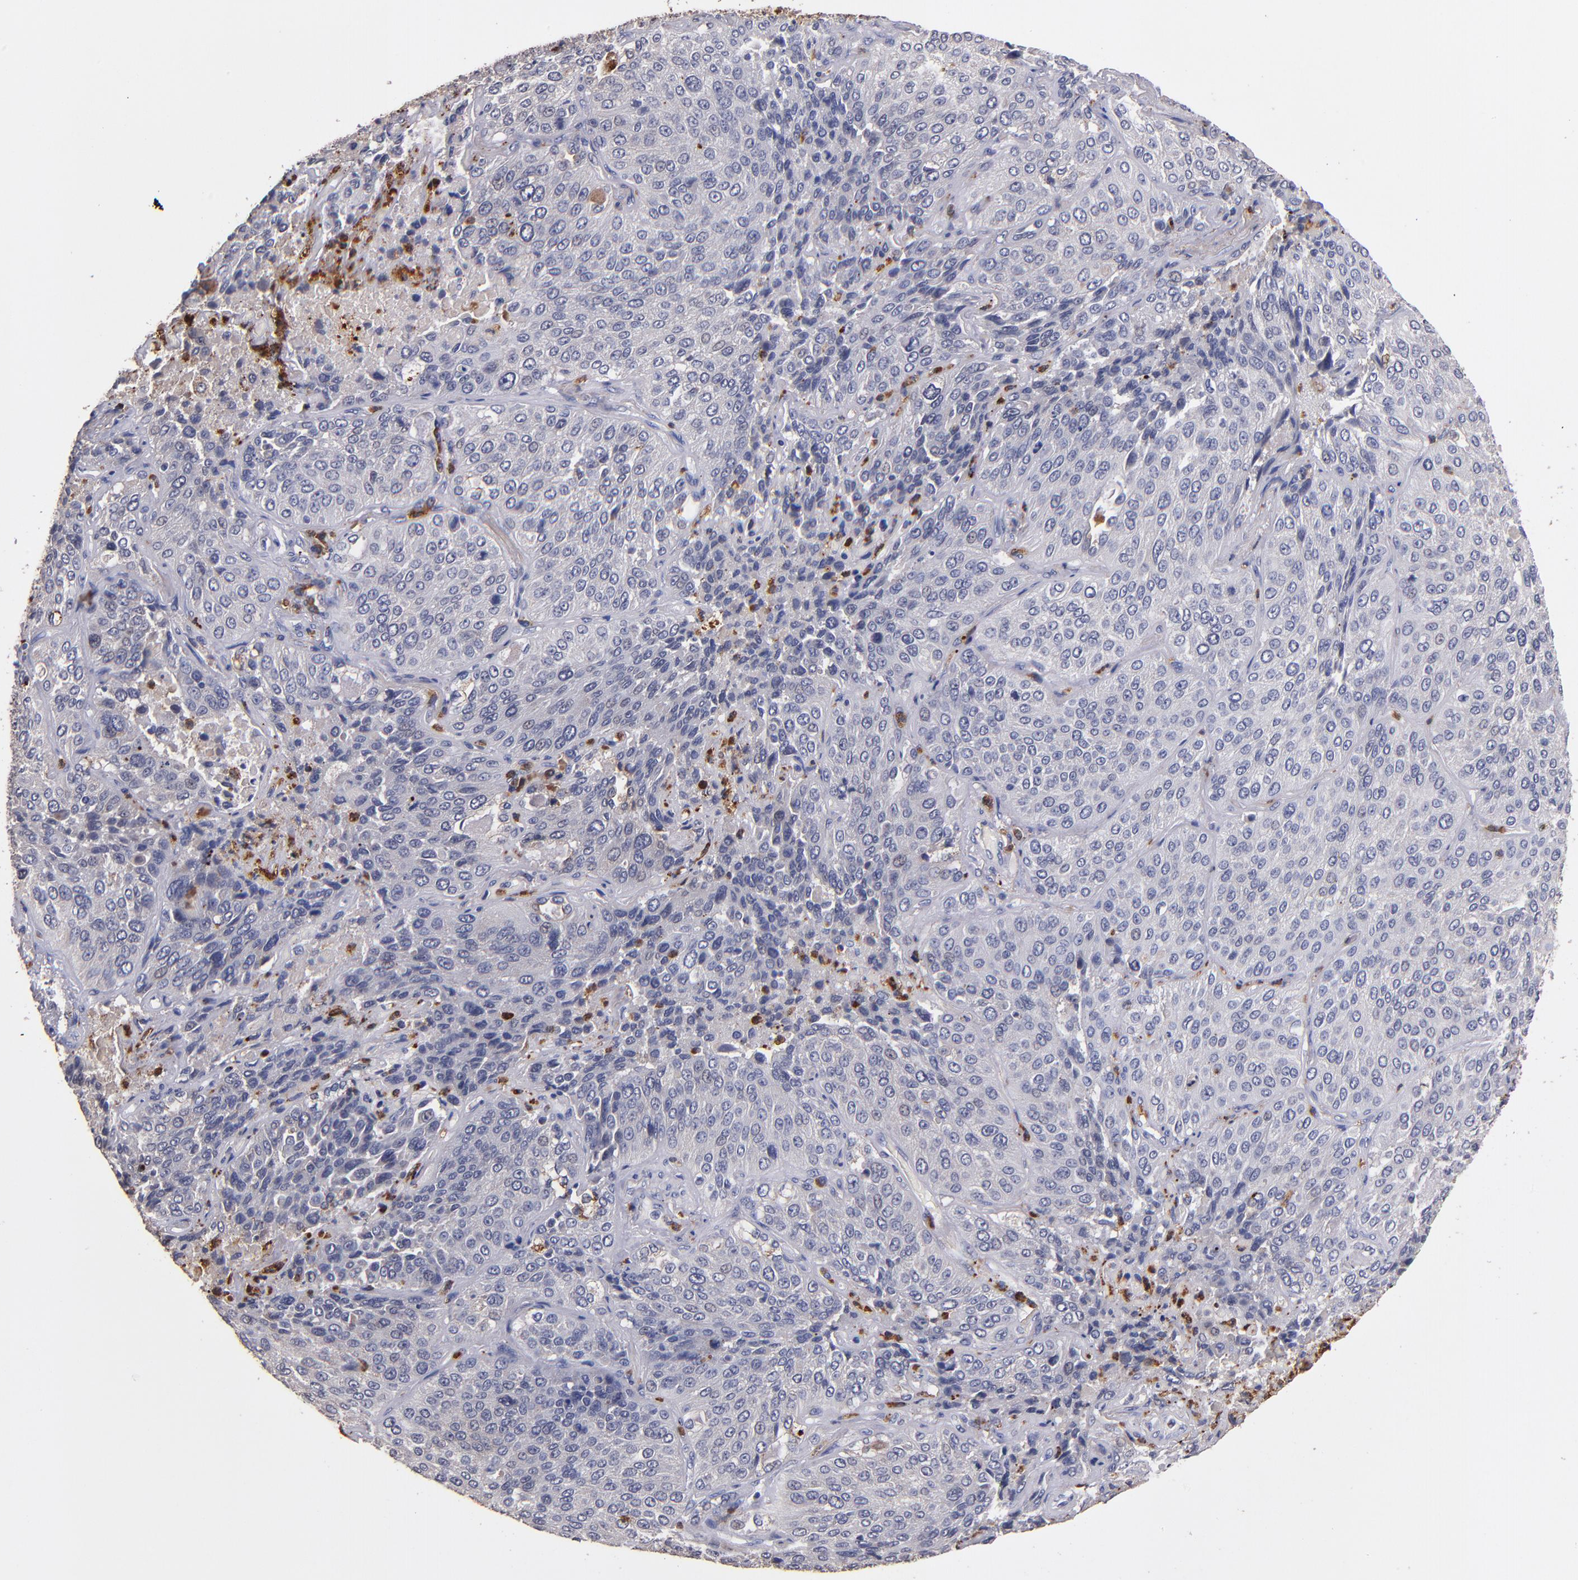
{"staining": {"intensity": "negative", "quantity": "none", "location": "none"}, "tissue": "lung cancer", "cell_type": "Tumor cells", "image_type": "cancer", "snomed": [{"axis": "morphology", "description": "Squamous cell carcinoma, NOS"}, {"axis": "topography", "description": "Lung"}], "caption": "Human squamous cell carcinoma (lung) stained for a protein using IHC reveals no expression in tumor cells.", "gene": "TTLL12", "patient": {"sex": "male", "age": 54}}